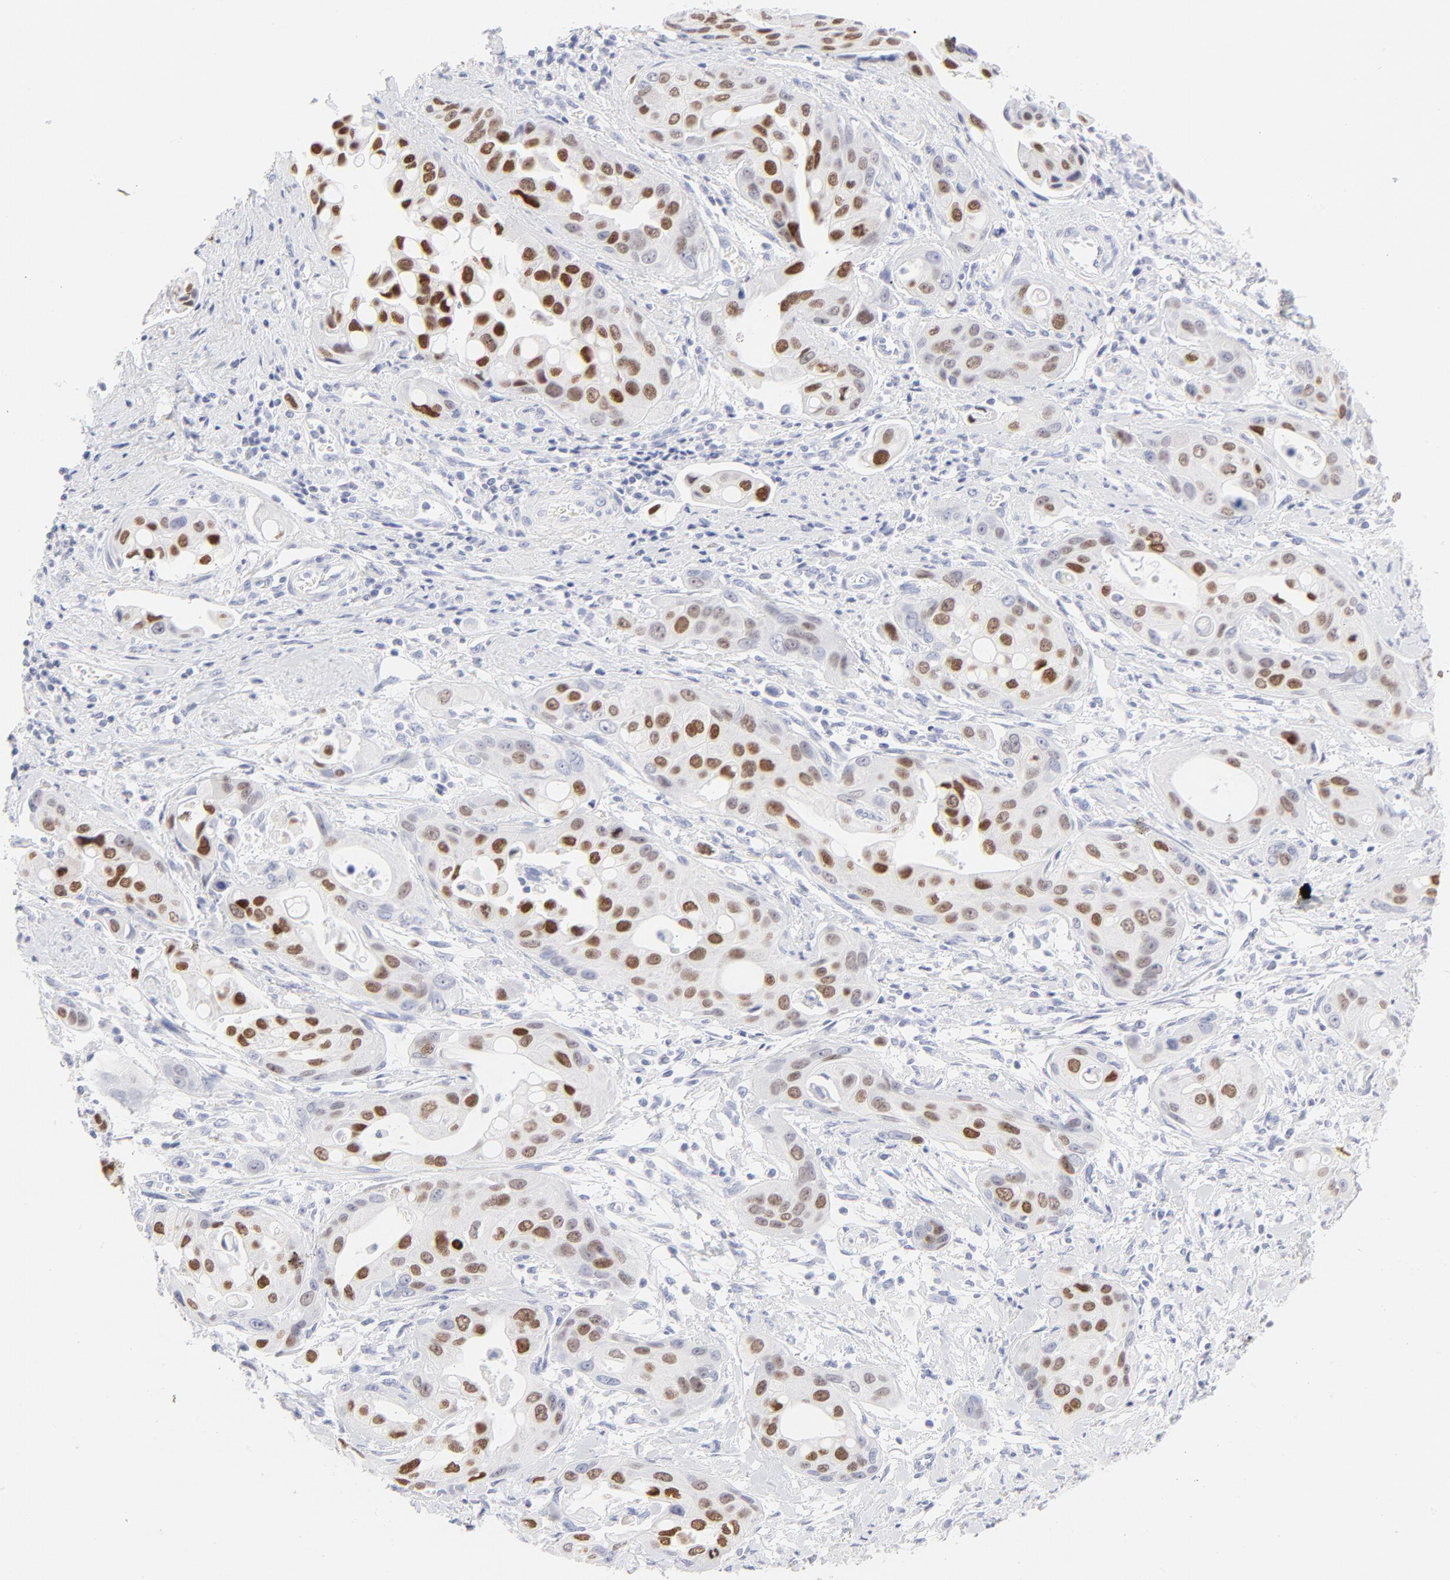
{"staining": {"intensity": "strong", "quantity": "25%-75%", "location": "nuclear"}, "tissue": "pancreatic cancer", "cell_type": "Tumor cells", "image_type": "cancer", "snomed": [{"axis": "morphology", "description": "Adenocarcinoma, NOS"}, {"axis": "topography", "description": "Pancreas"}], "caption": "Pancreatic adenocarcinoma stained with immunohistochemistry (IHC) exhibits strong nuclear positivity in about 25%-75% of tumor cells. (IHC, brightfield microscopy, high magnification).", "gene": "ELF3", "patient": {"sex": "female", "age": 60}}